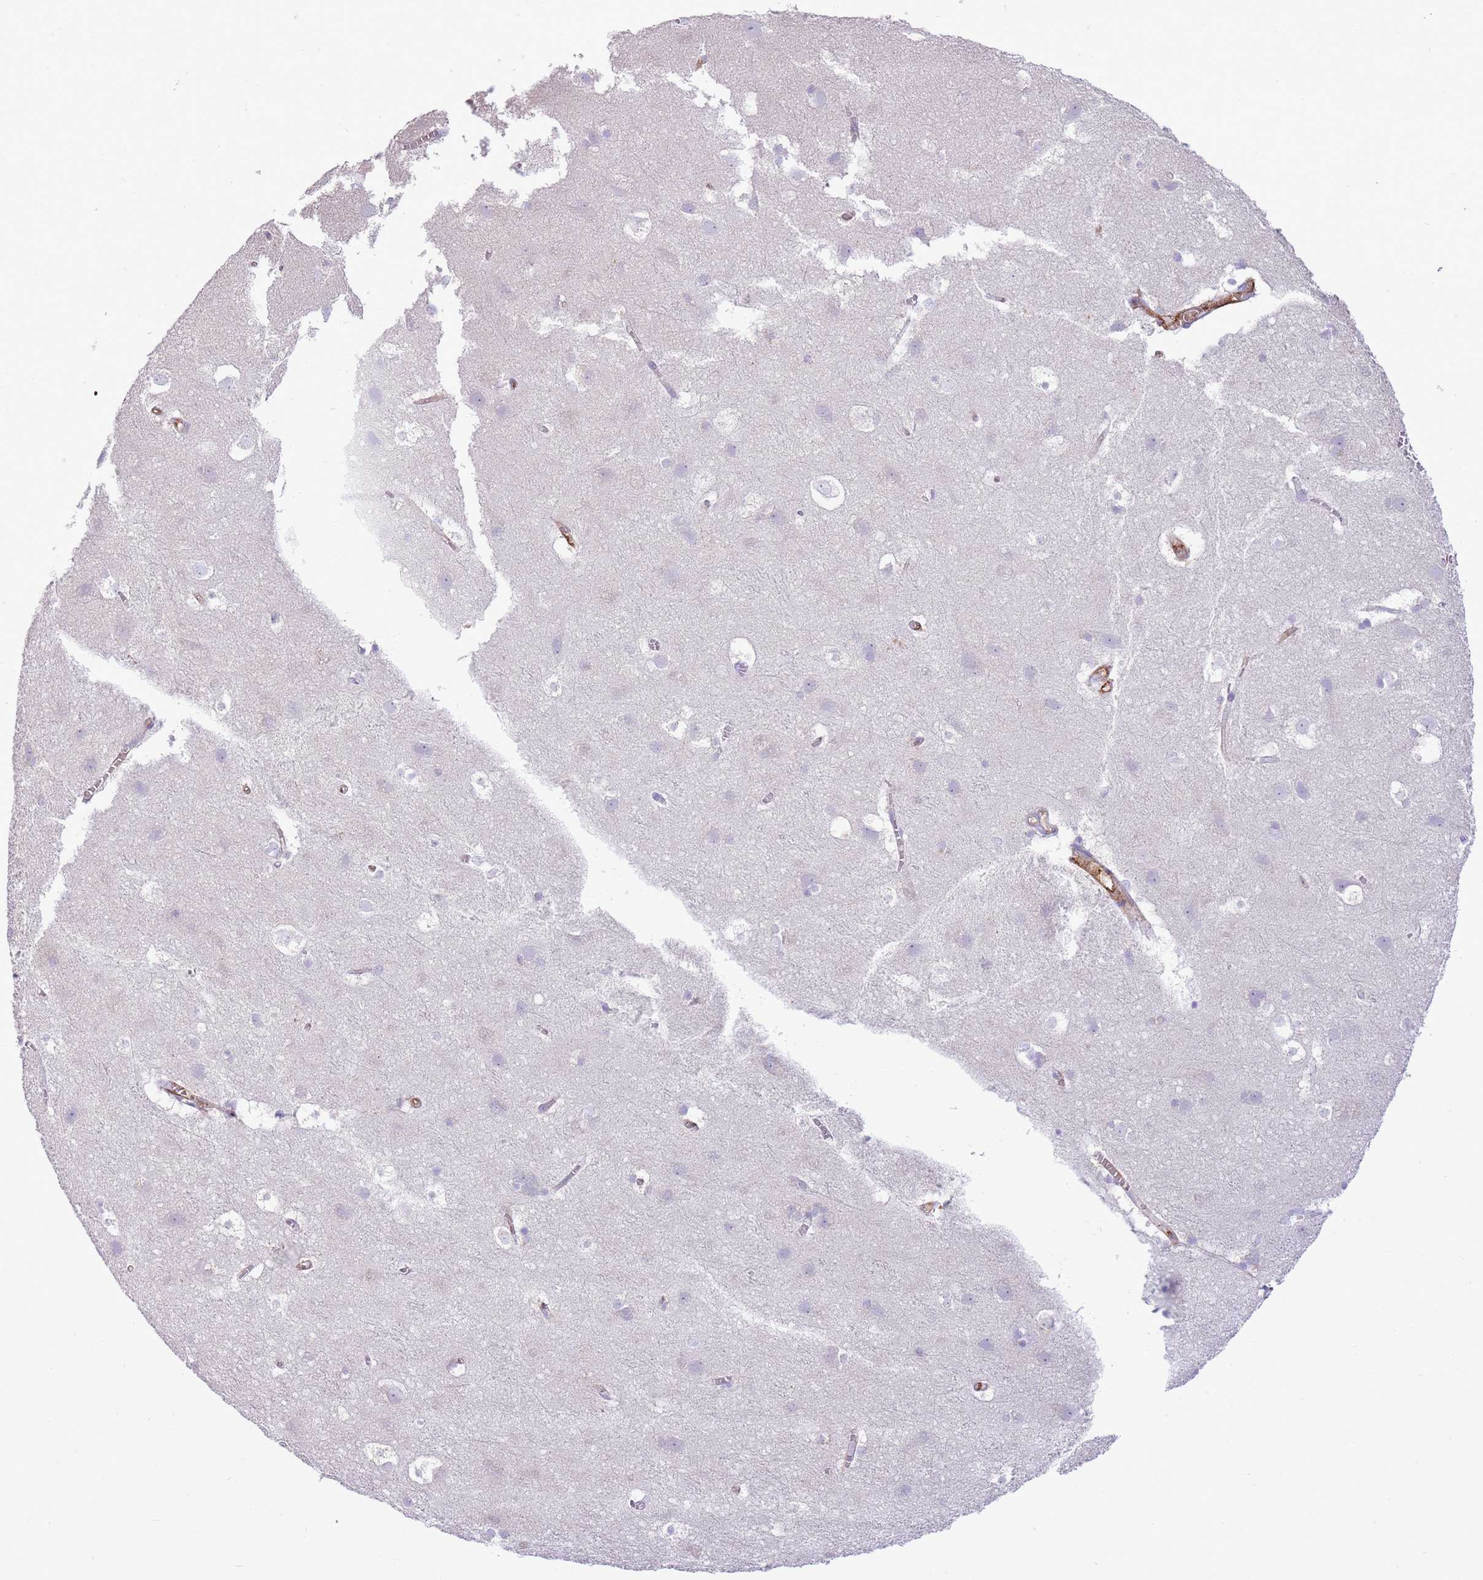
{"staining": {"intensity": "moderate", "quantity": "<25%", "location": "cytoplasmic/membranous"}, "tissue": "cerebral cortex", "cell_type": "Endothelial cells", "image_type": "normal", "snomed": [{"axis": "morphology", "description": "Normal tissue, NOS"}, {"axis": "topography", "description": "Cerebral cortex"}], "caption": "Immunohistochemical staining of normal human cerebral cortex demonstrates moderate cytoplasmic/membranous protein expression in approximately <25% of endothelial cells.", "gene": "OAZ2", "patient": {"sex": "male", "age": 54}}